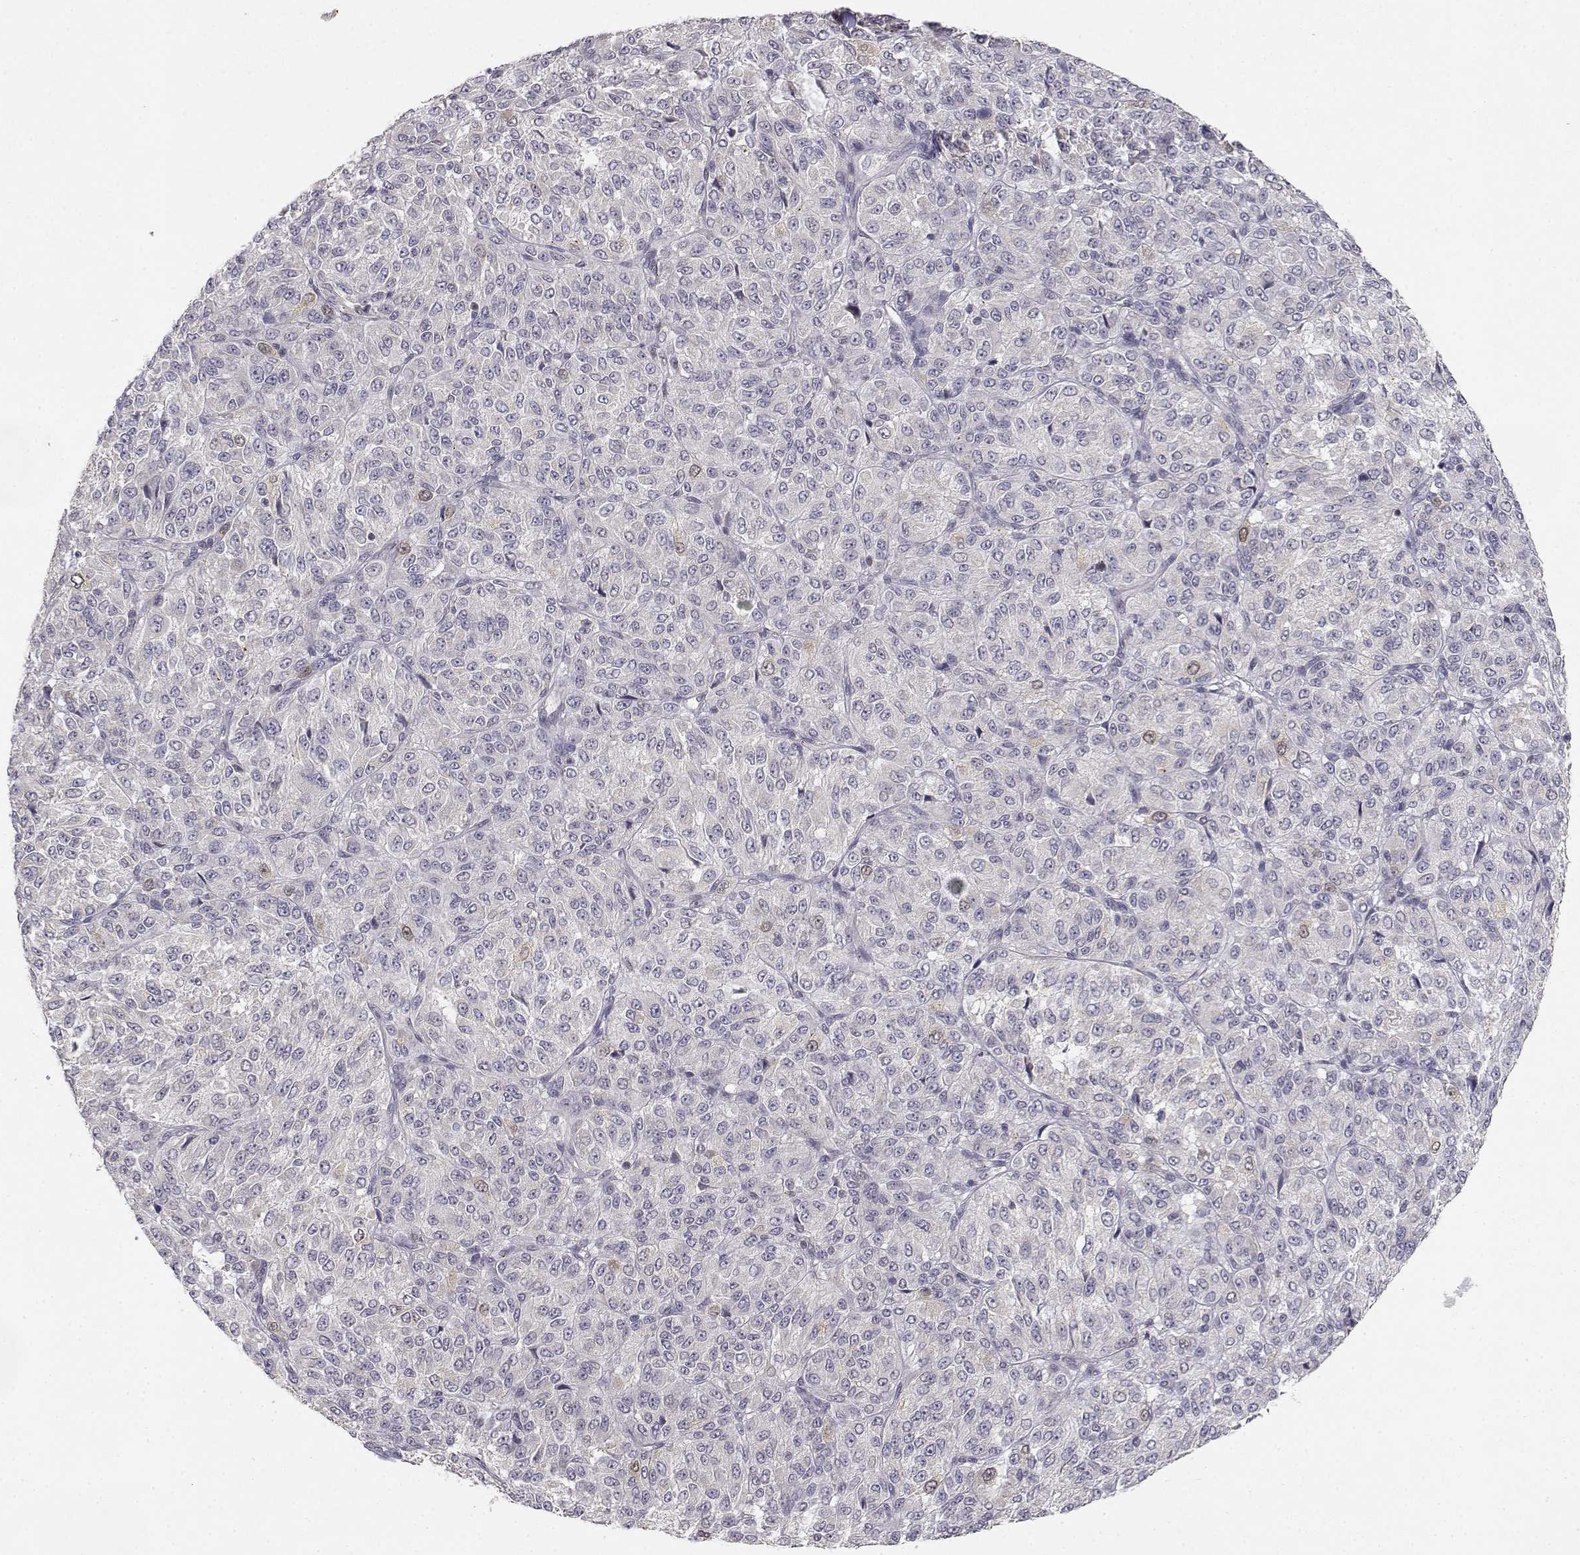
{"staining": {"intensity": "negative", "quantity": "none", "location": "none"}, "tissue": "melanoma", "cell_type": "Tumor cells", "image_type": "cancer", "snomed": [{"axis": "morphology", "description": "Malignant melanoma, Metastatic site"}, {"axis": "topography", "description": "Brain"}], "caption": "There is no significant positivity in tumor cells of malignant melanoma (metastatic site).", "gene": "RAD51", "patient": {"sex": "female", "age": 56}}